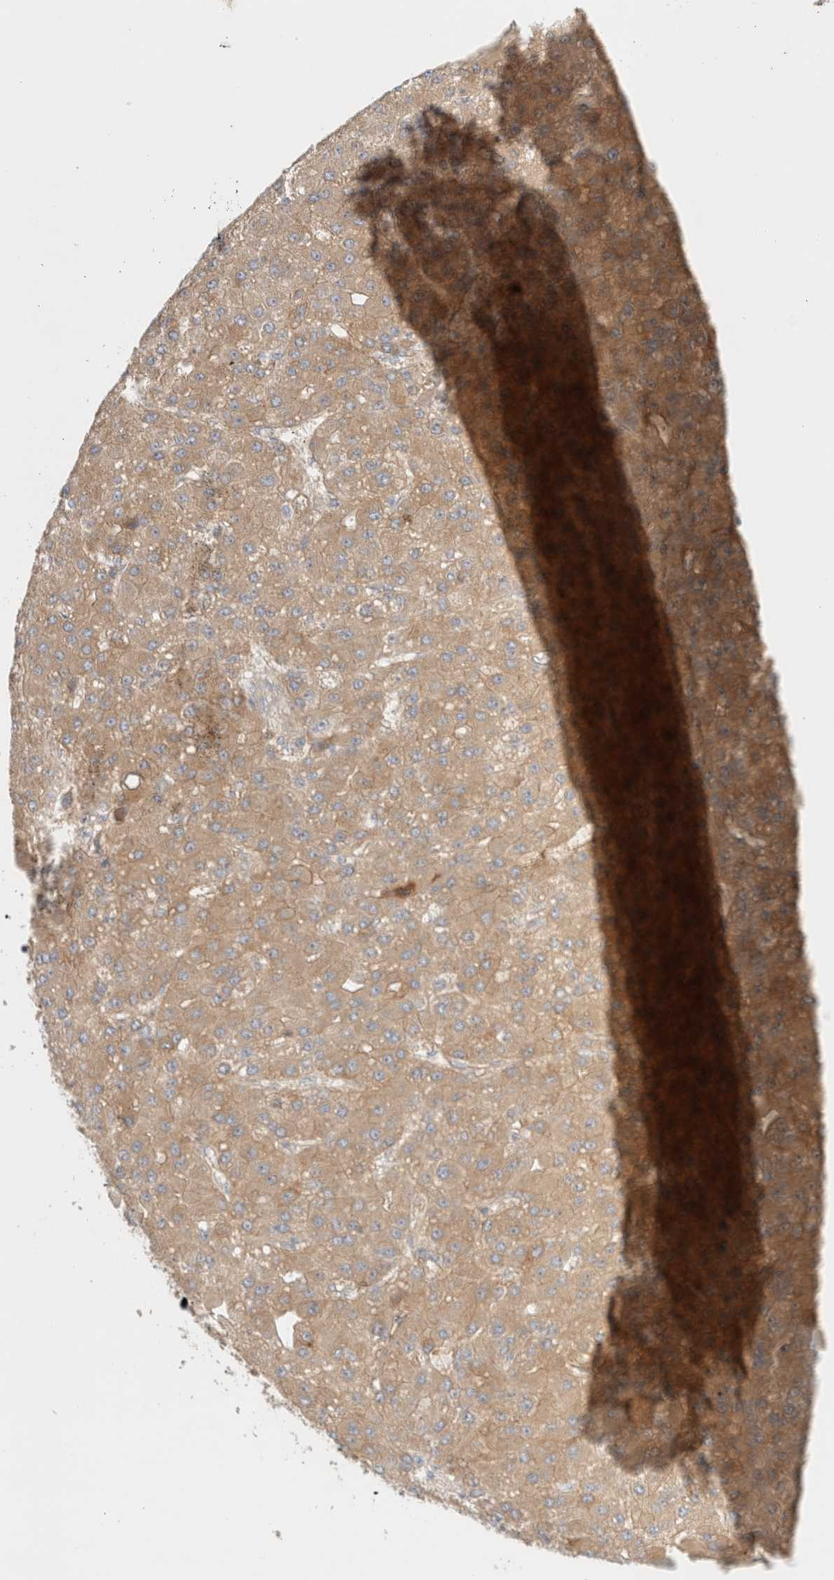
{"staining": {"intensity": "moderate", "quantity": ">75%", "location": "cytoplasmic/membranous"}, "tissue": "liver cancer", "cell_type": "Tumor cells", "image_type": "cancer", "snomed": [{"axis": "morphology", "description": "Carcinoma, Hepatocellular, NOS"}, {"axis": "topography", "description": "Liver"}], "caption": "Approximately >75% of tumor cells in liver cancer demonstrate moderate cytoplasmic/membranous protein expression as visualized by brown immunohistochemical staining.", "gene": "MRM3", "patient": {"sex": "male", "age": 67}}